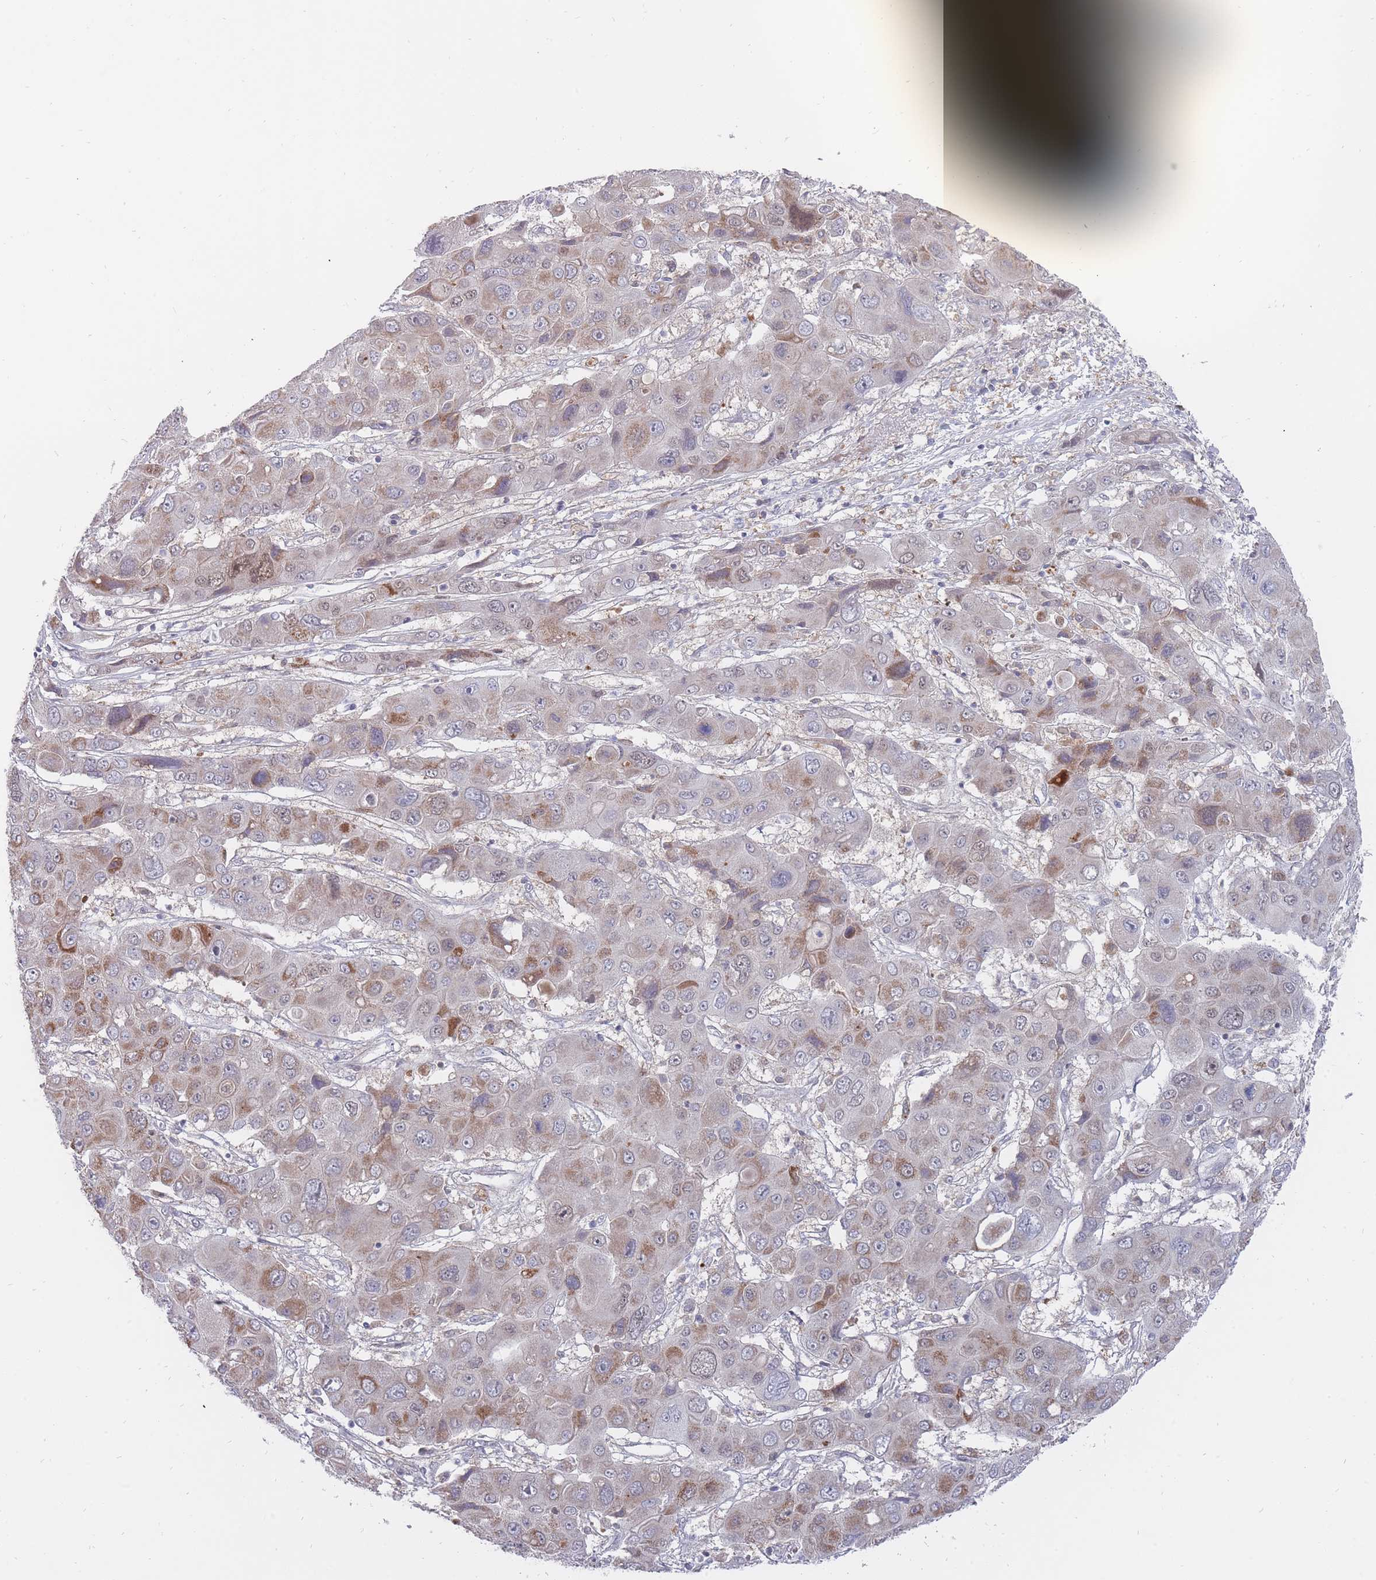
{"staining": {"intensity": "weak", "quantity": "25%-75%", "location": "cytoplasmic/membranous"}, "tissue": "liver cancer", "cell_type": "Tumor cells", "image_type": "cancer", "snomed": [{"axis": "morphology", "description": "Cholangiocarcinoma"}, {"axis": "topography", "description": "Liver"}], "caption": "This micrograph exhibits immunohistochemistry (IHC) staining of liver cancer (cholangiocarcinoma), with low weak cytoplasmic/membranous expression in approximately 25%-75% of tumor cells.", "gene": "GINS1", "patient": {"sex": "male", "age": 67}}